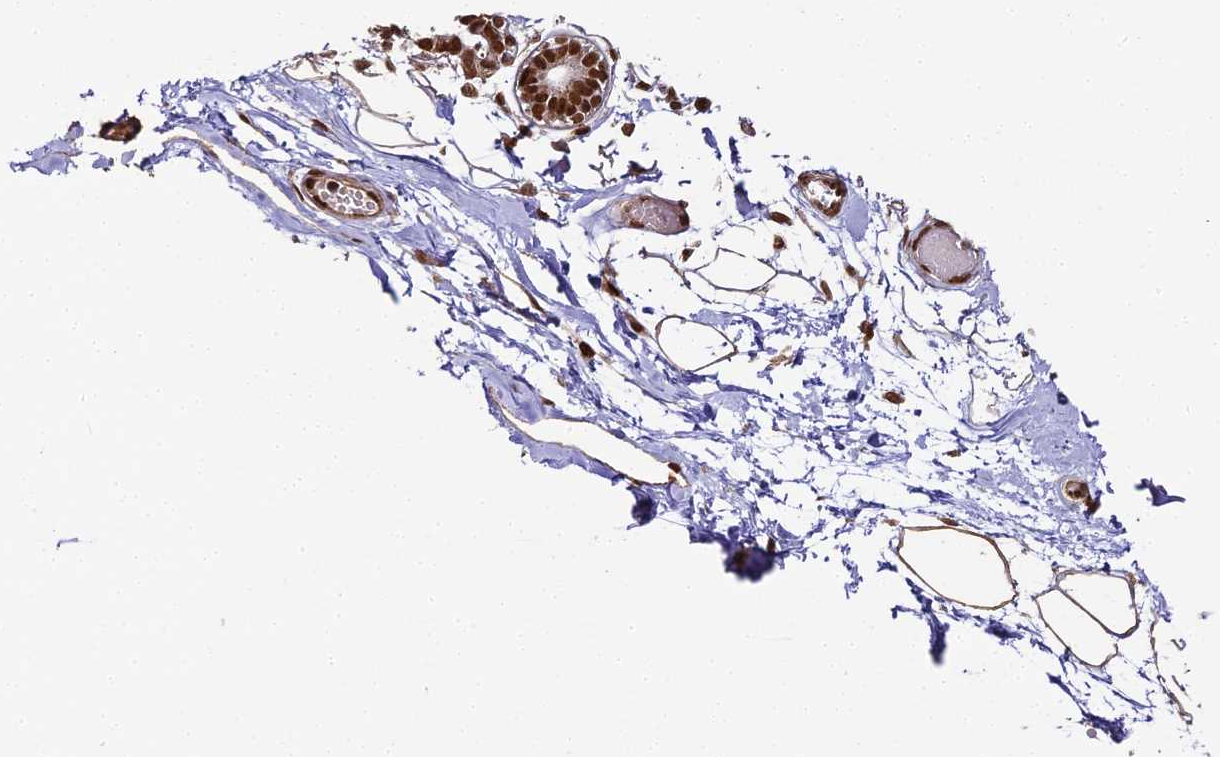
{"staining": {"intensity": "moderate", "quantity": ">75%", "location": "nuclear"}, "tissue": "breast", "cell_type": "Adipocytes", "image_type": "normal", "snomed": [{"axis": "morphology", "description": "Normal tissue, NOS"}, {"axis": "topography", "description": "Breast"}], "caption": "Immunohistochemistry (IHC) staining of normal breast, which demonstrates medium levels of moderate nuclear staining in approximately >75% of adipocytes indicating moderate nuclear protein expression. The staining was performed using DAB (3,3'-diaminobenzidine) (brown) for protein detection and nuclei were counterstained in hematoxylin (blue).", "gene": "HNRNPA1", "patient": {"sex": "female", "age": 45}}